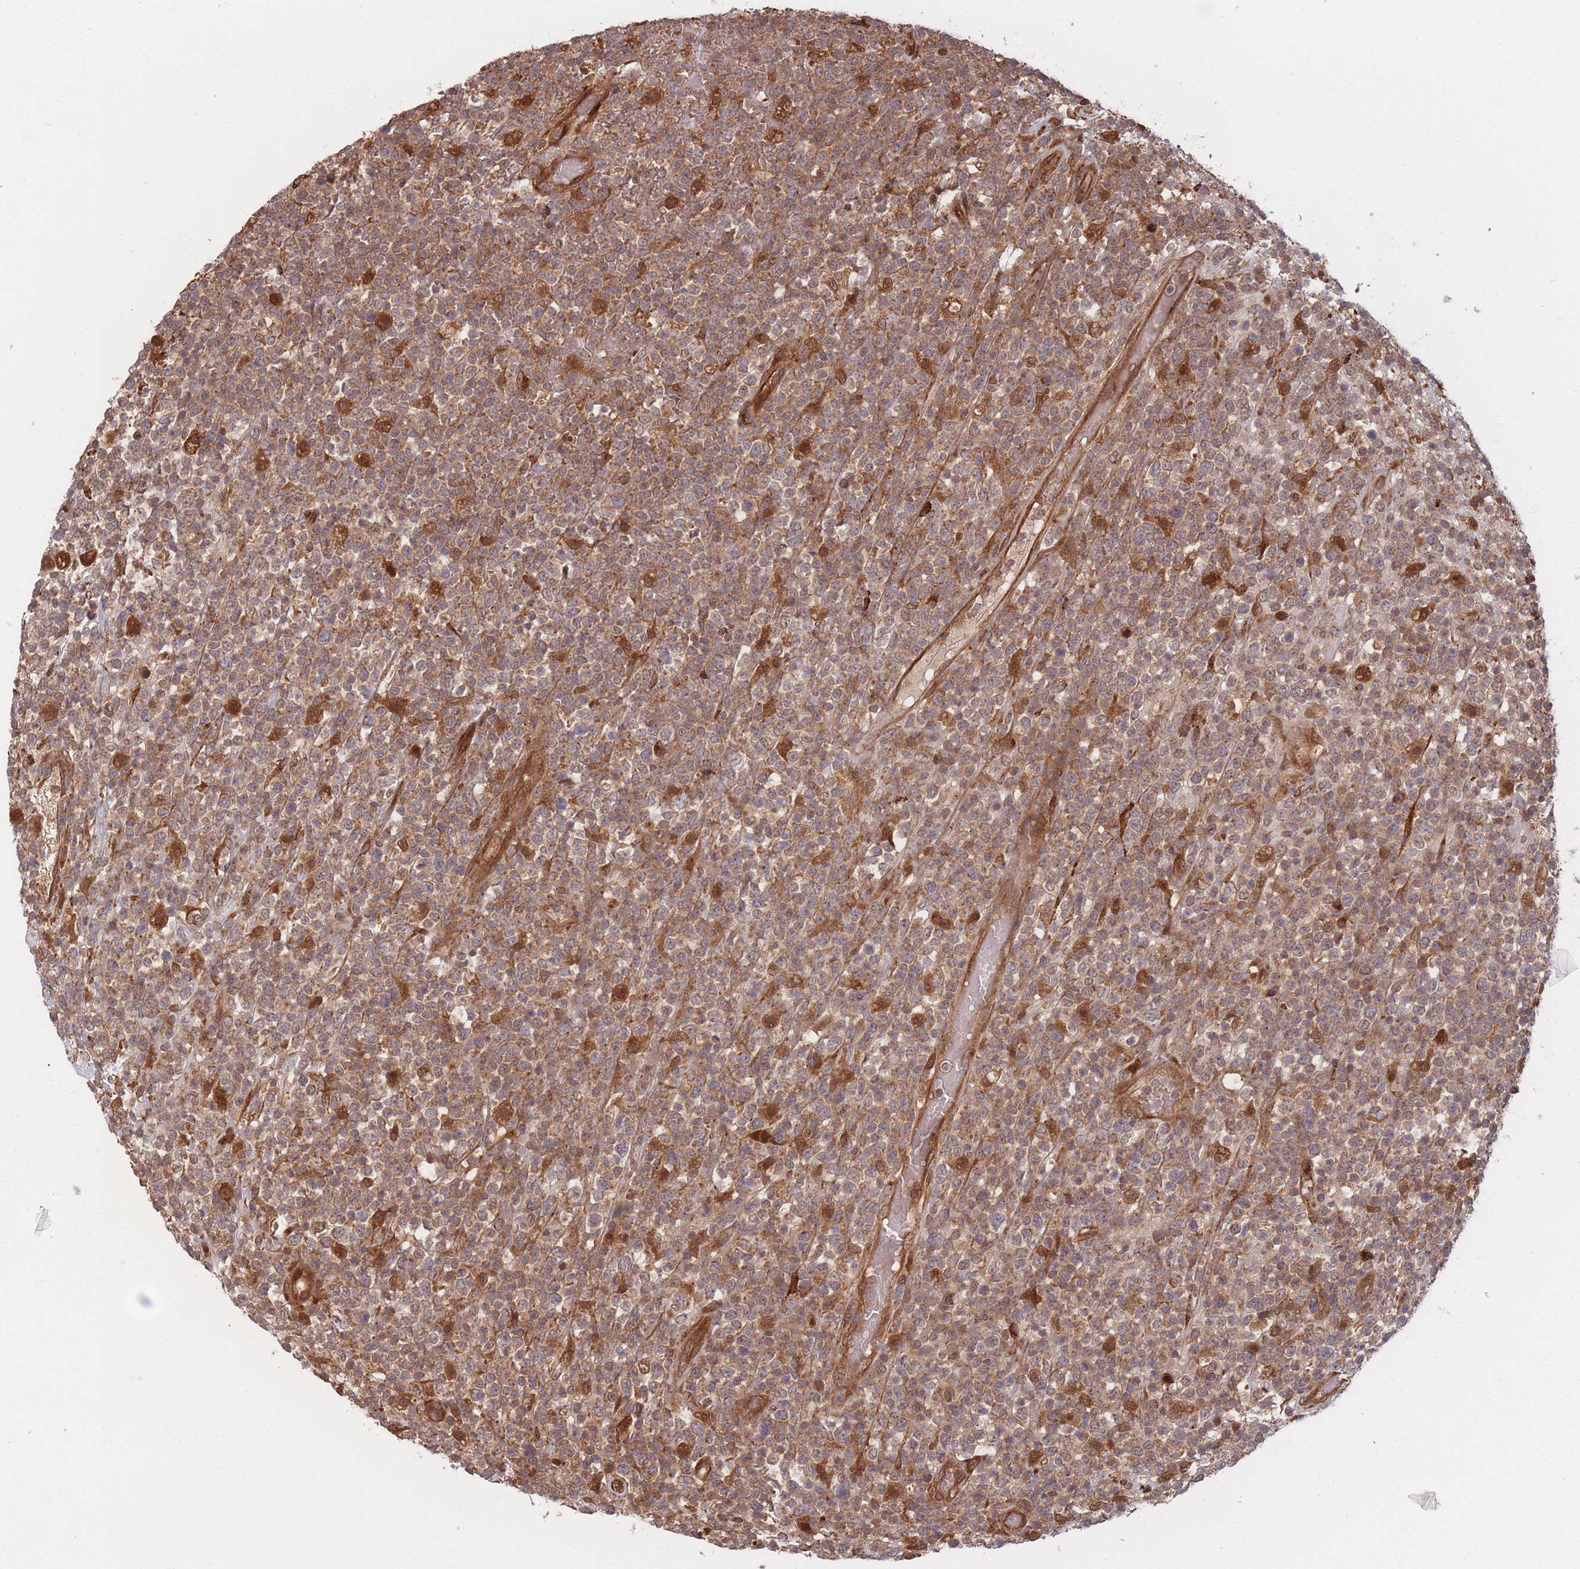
{"staining": {"intensity": "moderate", "quantity": ">75%", "location": "cytoplasmic/membranous"}, "tissue": "lymphoma", "cell_type": "Tumor cells", "image_type": "cancer", "snomed": [{"axis": "morphology", "description": "Malignant lymphoma, non-Hodgkin's type, High grade"}, {"axis": "topography", "description": "Colon"}], "caption": "Tumor cells show moderate cytoplasmic/membranous staining in about >75% of cells in high-grade malignant lymphoma, non-Hodgkin's type.", "gene": "PODXL2", "patient": {"sex": "female", "age": 53}}